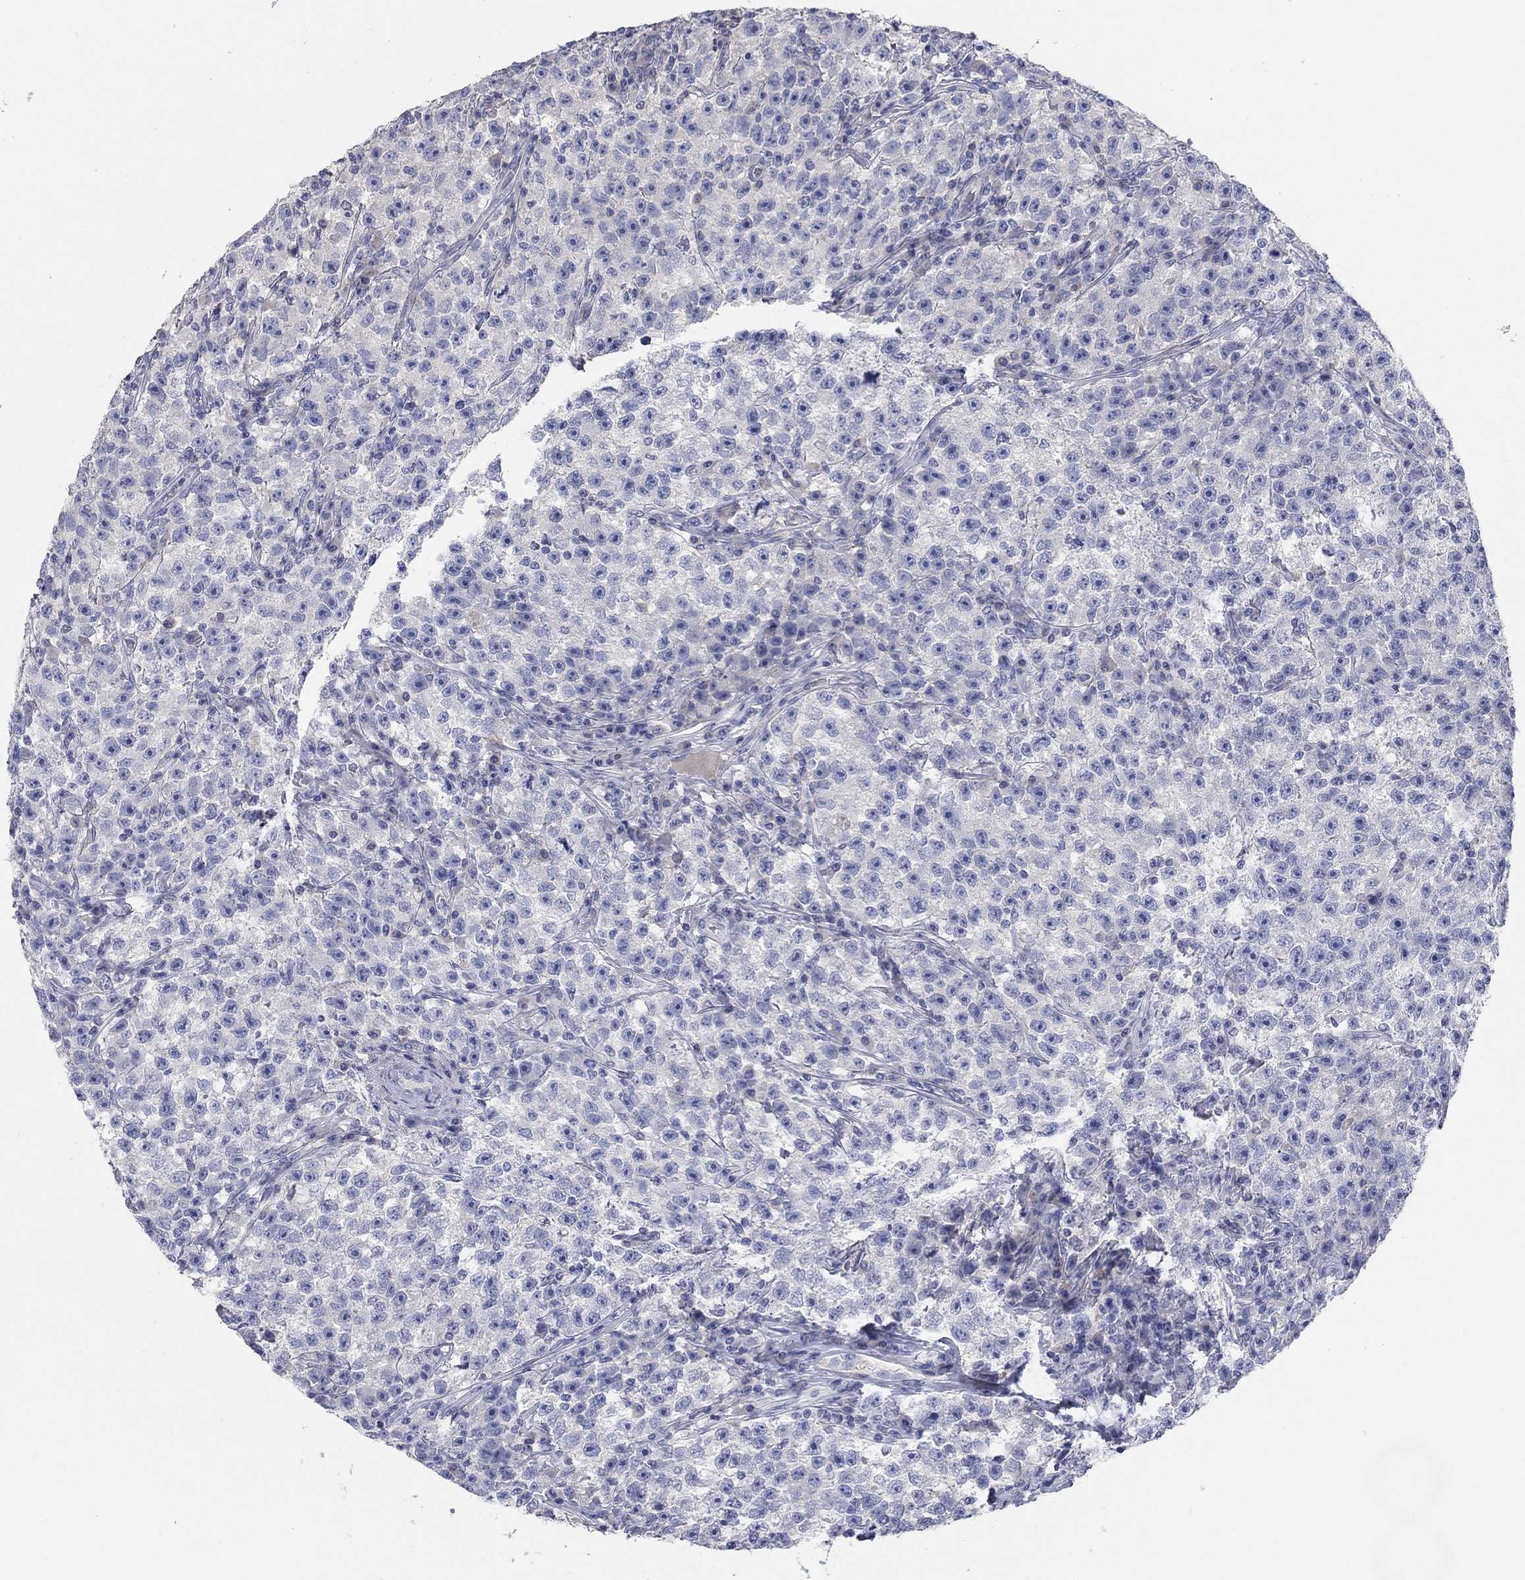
{"staining": {"intensity": "negative", "quantity": "none", "location": "none"}, "tissue": "testis cancer", "cell_type": "Tumor cells", "image_type": "cancer", "snomed": [{"axis": "morphology", "description": "Seminoma, NOS"}, {"axis": "topography", "description": "Testis"}], "caption": "This micrograph is of seminoma (testis) stained with immunohistochemistry (IHC) to label a protein in brown with the nuclei are counter-stained blue. There is no expression in tumor cells.", "gene": "TMEM249", "patient": {"sex": "male", "age": 22}}